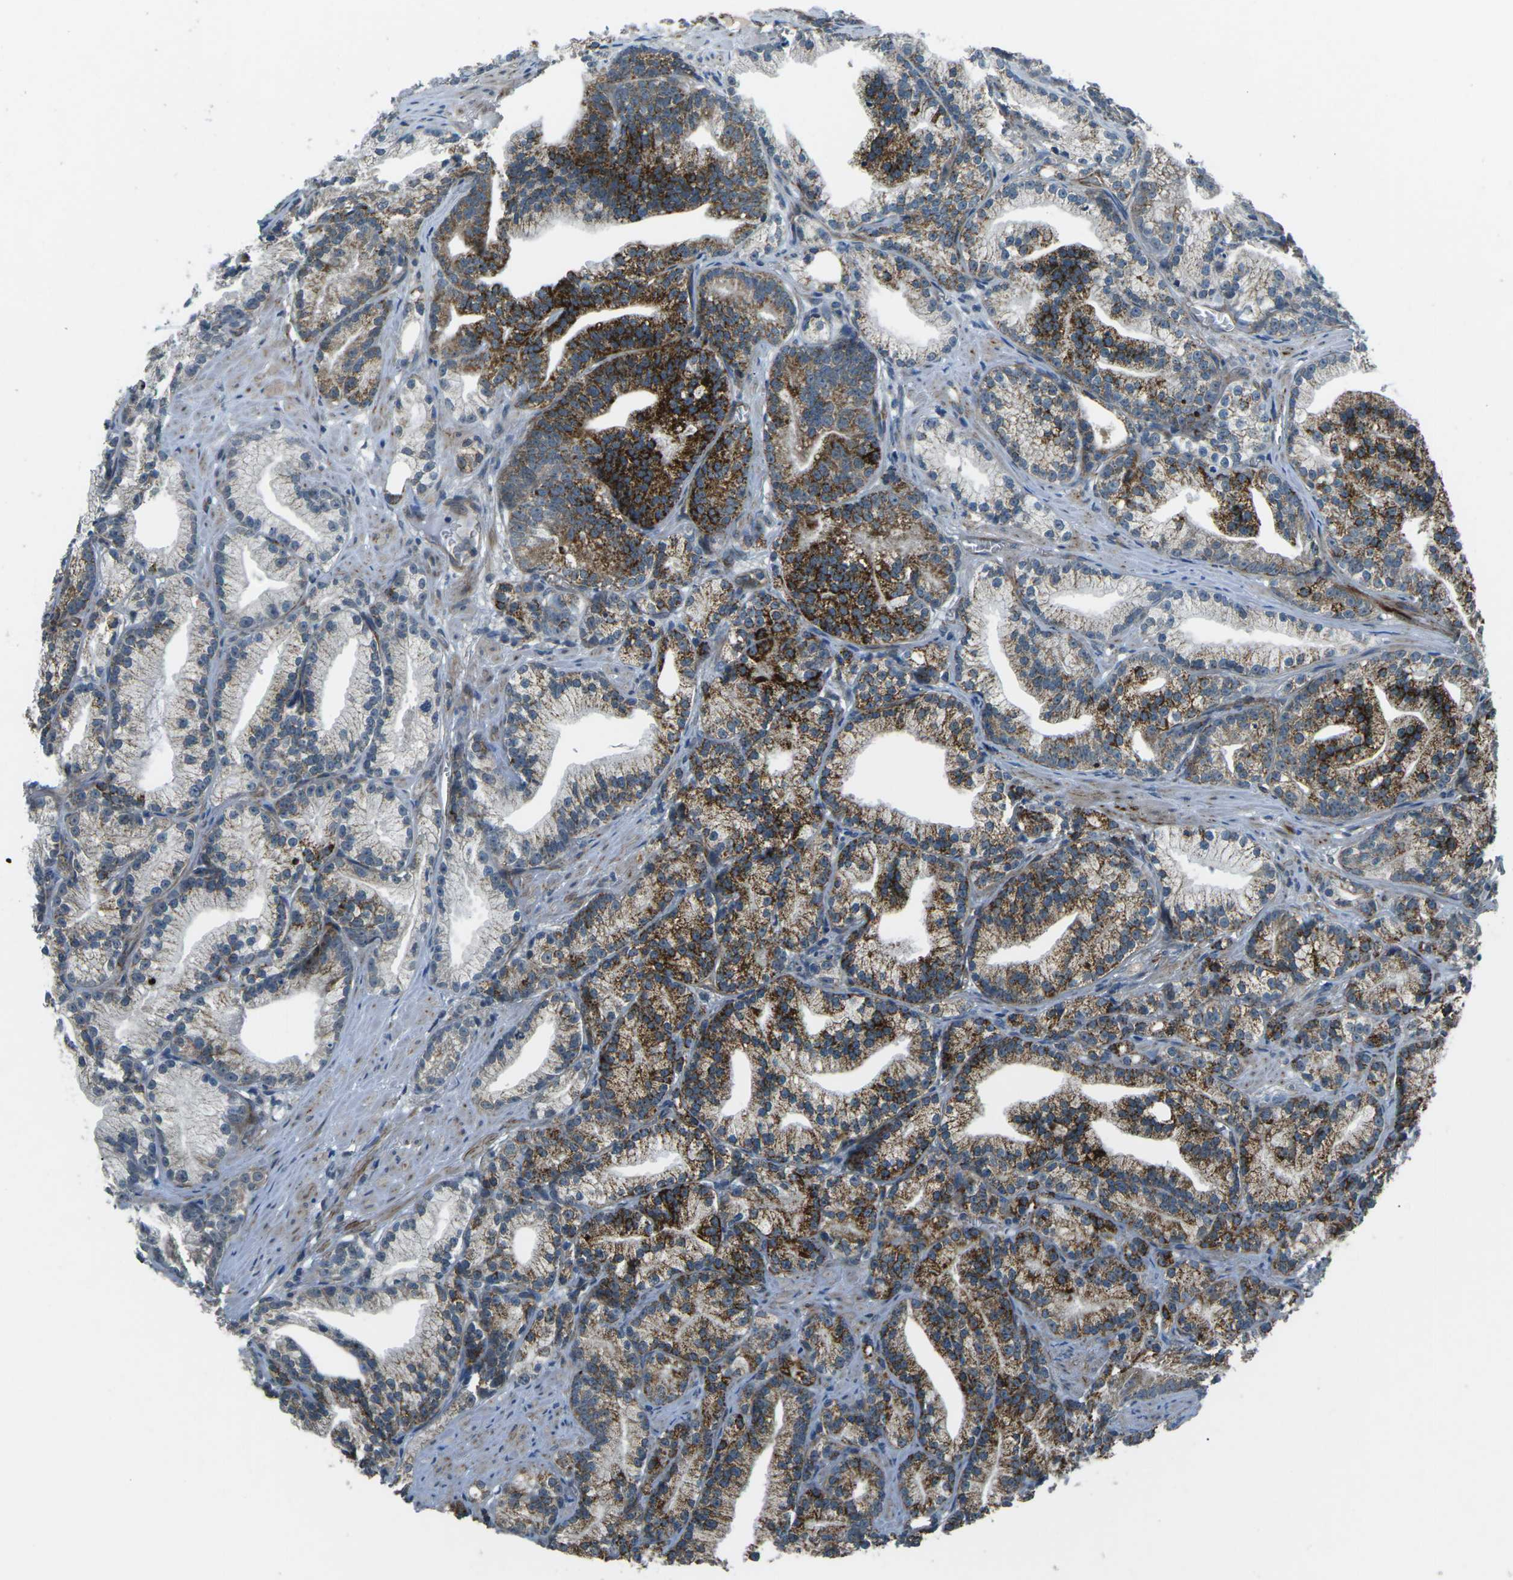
{"staining": {"intensity": "strong", "quantity": "25%-75%", "location": "cytoplasmic/membranous"}, "tissue": "prostate cancer", "cell_type": "Tumor cells", "image_type": "cancer", "snomed": [{"axis": "morphology", "description": "Adenocarcinoma, Low grade"}, {"axis": "topography", "description": "Prostate"}], "caption": "Low-grade adenocarcinoma (prostate) stained with IHC reveals strong cytoplasmic/membranous positivity in approximately 25%-75% of tumor cells. The staining is performed using DAB (3,3'-diaminobenzidine) brown chromogen to label protein expression. The nuclei are counter-stained blue using hematoxylin.", "gene": "AFAP1", "patient": {"sex": "male", "age": 89}}